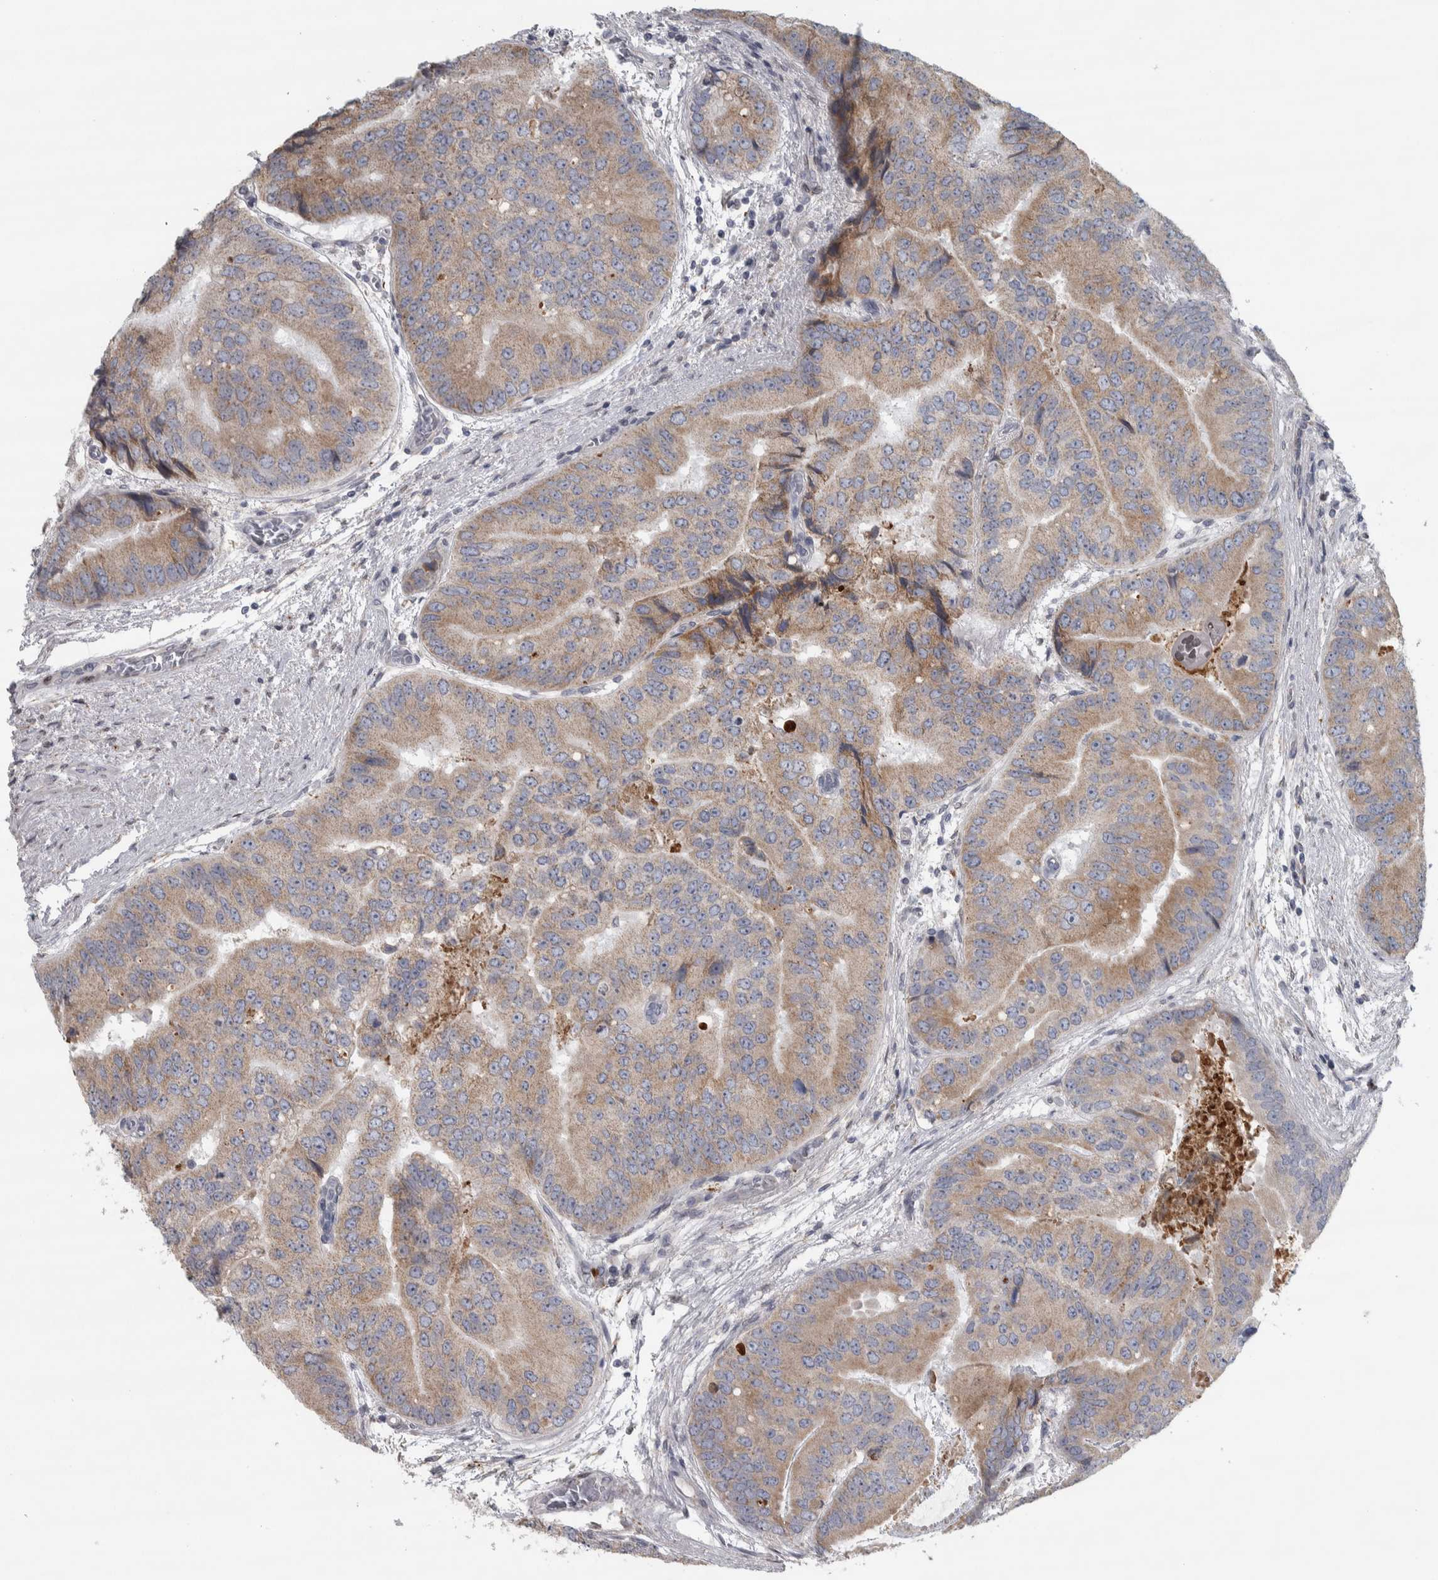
{"staining": {"intensity": "weak", "quantity": ">75%", "location": "cytoplasmic/membranous"}, "tissue": "prostate cancer", "cell_type": "Tumor cells", "image_type": "cancer", "snomed": [{"axis": "morphology", "description": "Adenocarcinoma, High grade"}, {"axis": "topography", "description": "Prostate"}], "caption": "An IHC histopathology image of neoplastic tissue is shown. Protein staining in brown labels weak cytoplasmic/membranous positivity in prostate cancer (high-grade adenocarcinoma) within tumor cells.", "gene": "SIGMAR1", "patient": {"sex": "male", "age": 70}}